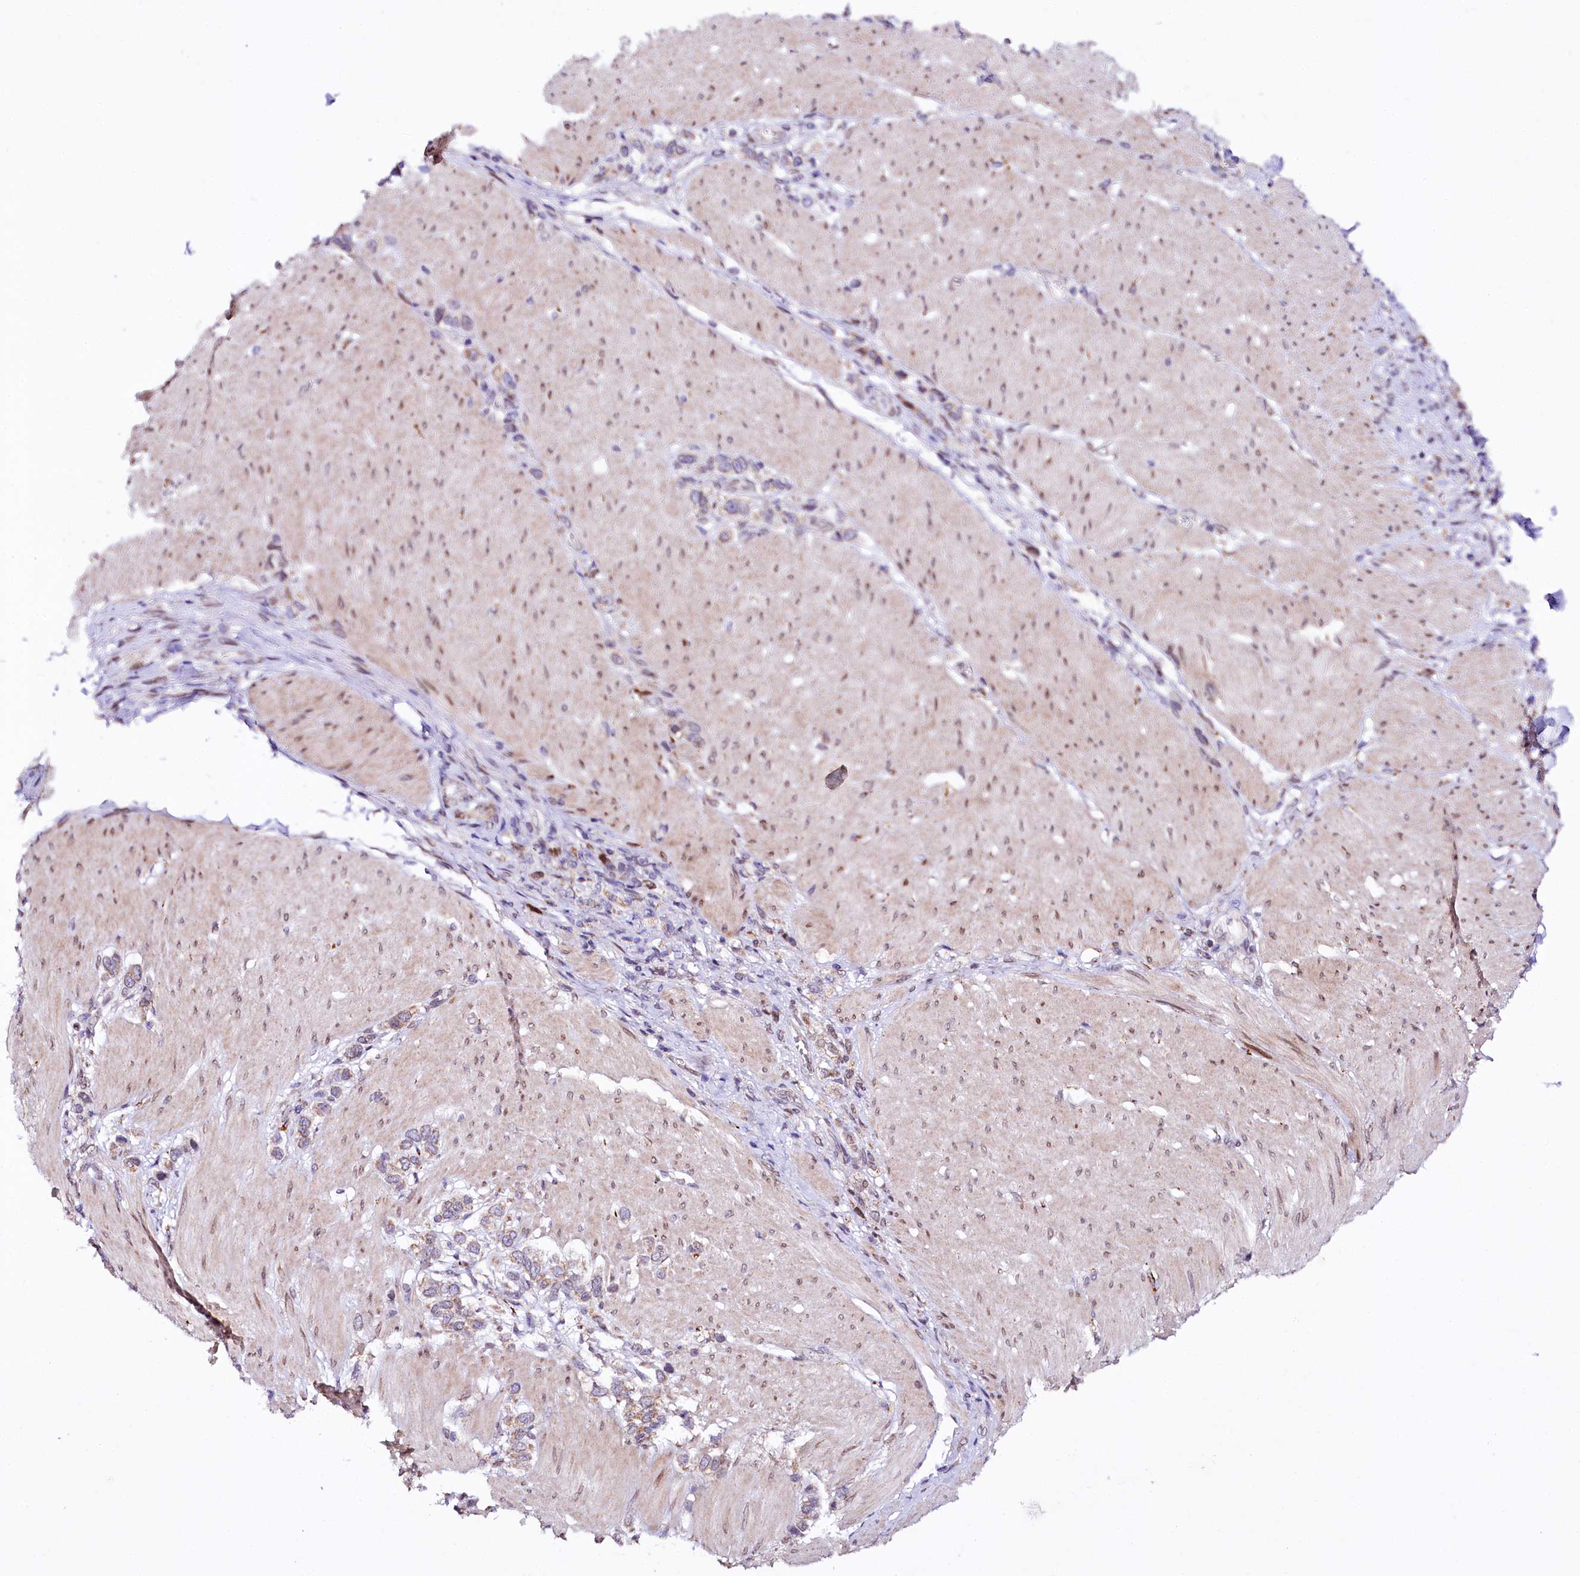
{"staining": {"intensity": "weak", "quantity": "25%-75%", "location": "cytoplasmic/membranous"}, "tissue": "stomach cancer", "cell_type": "Tumor cells", "image_type": "cancer", "snomed": [{"axis": "morphology", "description": "Normal tissue, NOS"}, {"axis": "morphology", "description": "Adenocarcinoma, NOS"}, {"axis": "topography", "description": "Stomach, upper"}, {"axis": "topography", "description": "Stomach"}], "caption": "High-power microscopy captured an IHC histopathology image of stomach cancer, revealing weak cytoplasmic/membranous staining in about 25%-75% of tumor cells. Nuclei are stained in blue.", "gene": "ZNF226", "patient": {"sex": "female", "age": 65}}